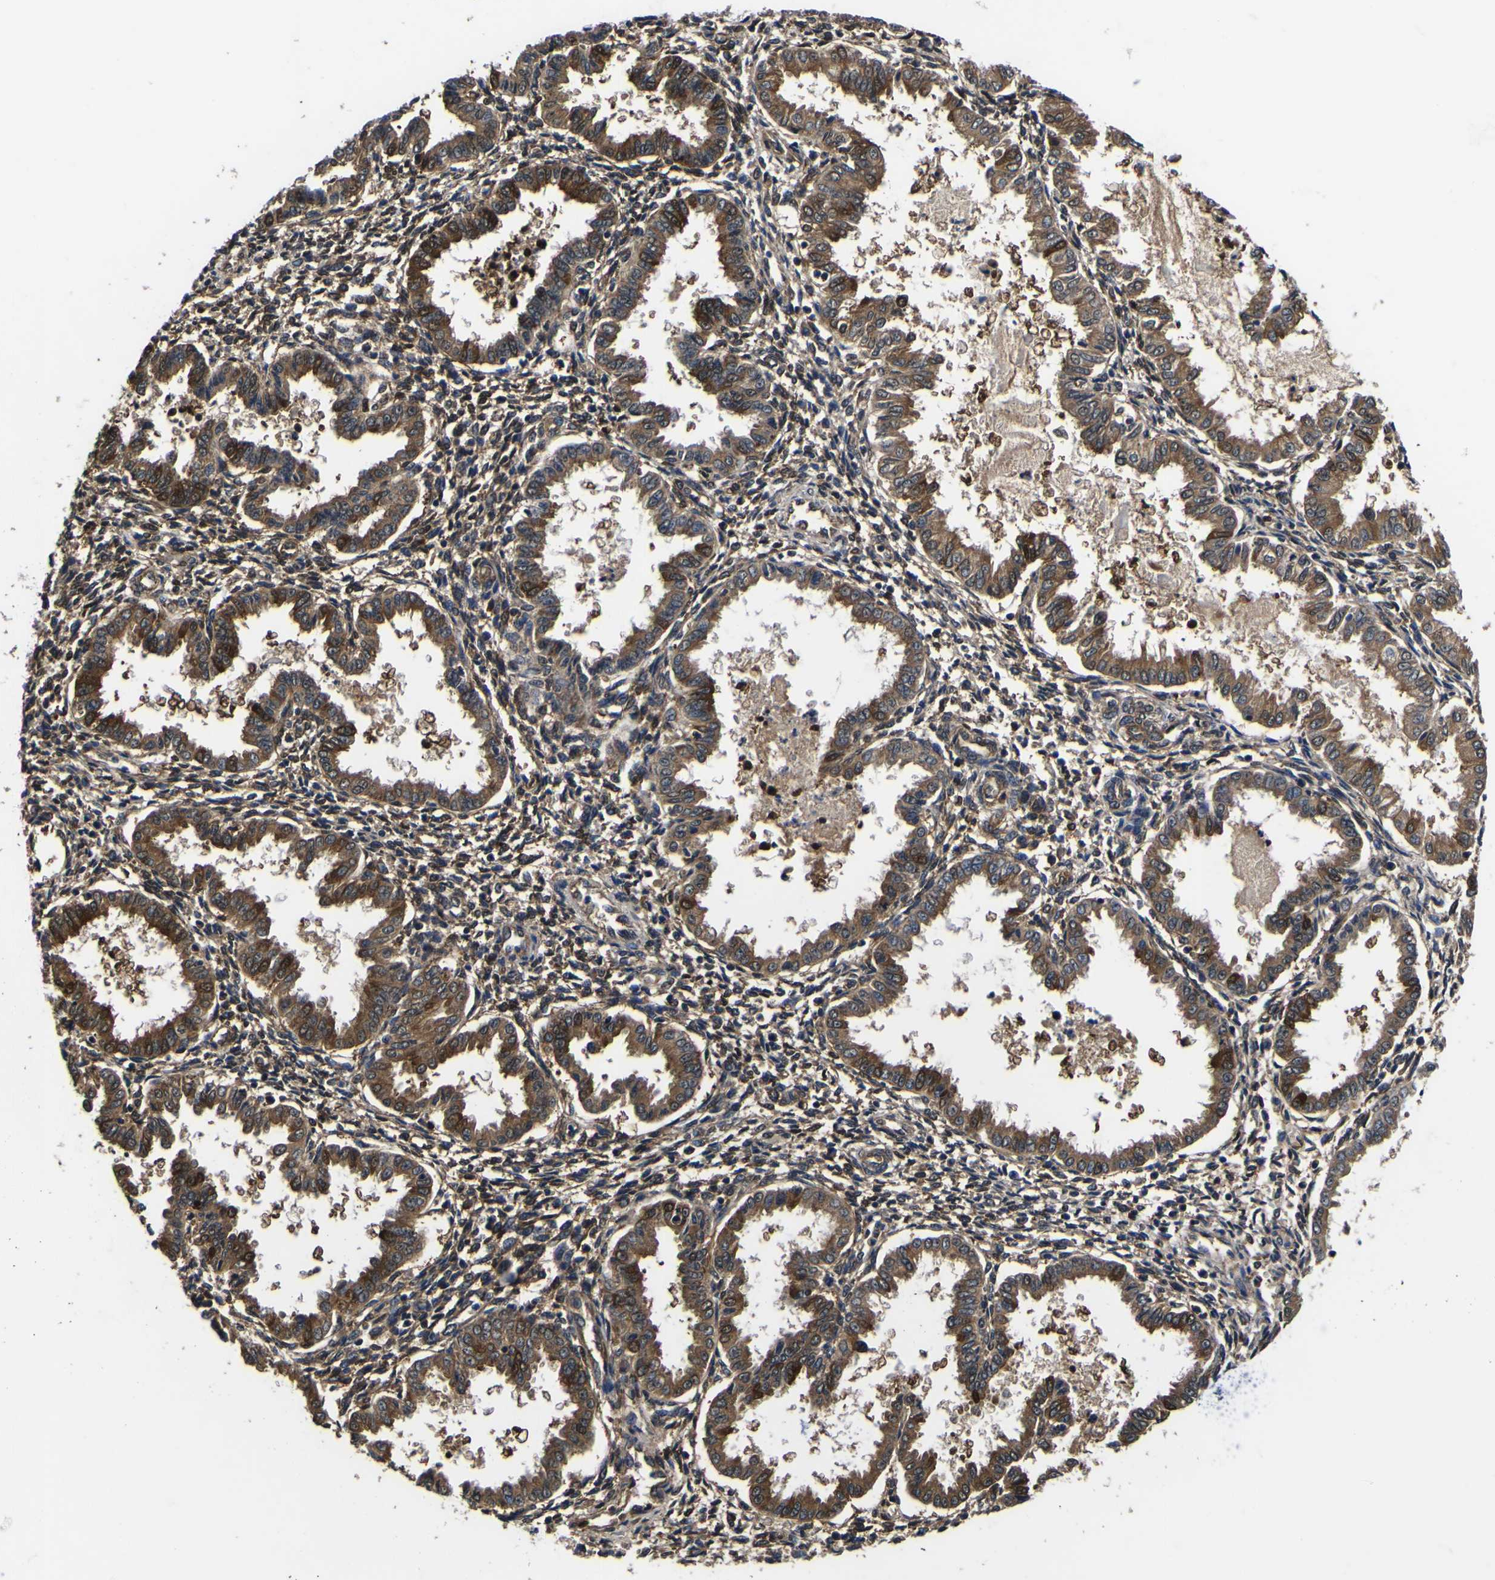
{"staining": {"intensity": "moderate", "quantity": "25%-75%", "location": "cytoplasmic/membranous"}, "tissue": "endometrium", "cell_type": "Cells in endometrial stroma", "image_type": "normal", "snomed": [{"axis": "morphology", "description": "Normal tissue, NOS"}, {"axis": "topography", "description": "Endometrium"}], "caption": "High-power microscopy captured an immunohistochemistry histopathology image of benign endometrium, revealing moderate cytoplasmic/membranous positivity in approximately 25%-75% of cells in endometrial stroma.", "gene": "FAM110B", "patient": {"sex": "female", "age": 33}}